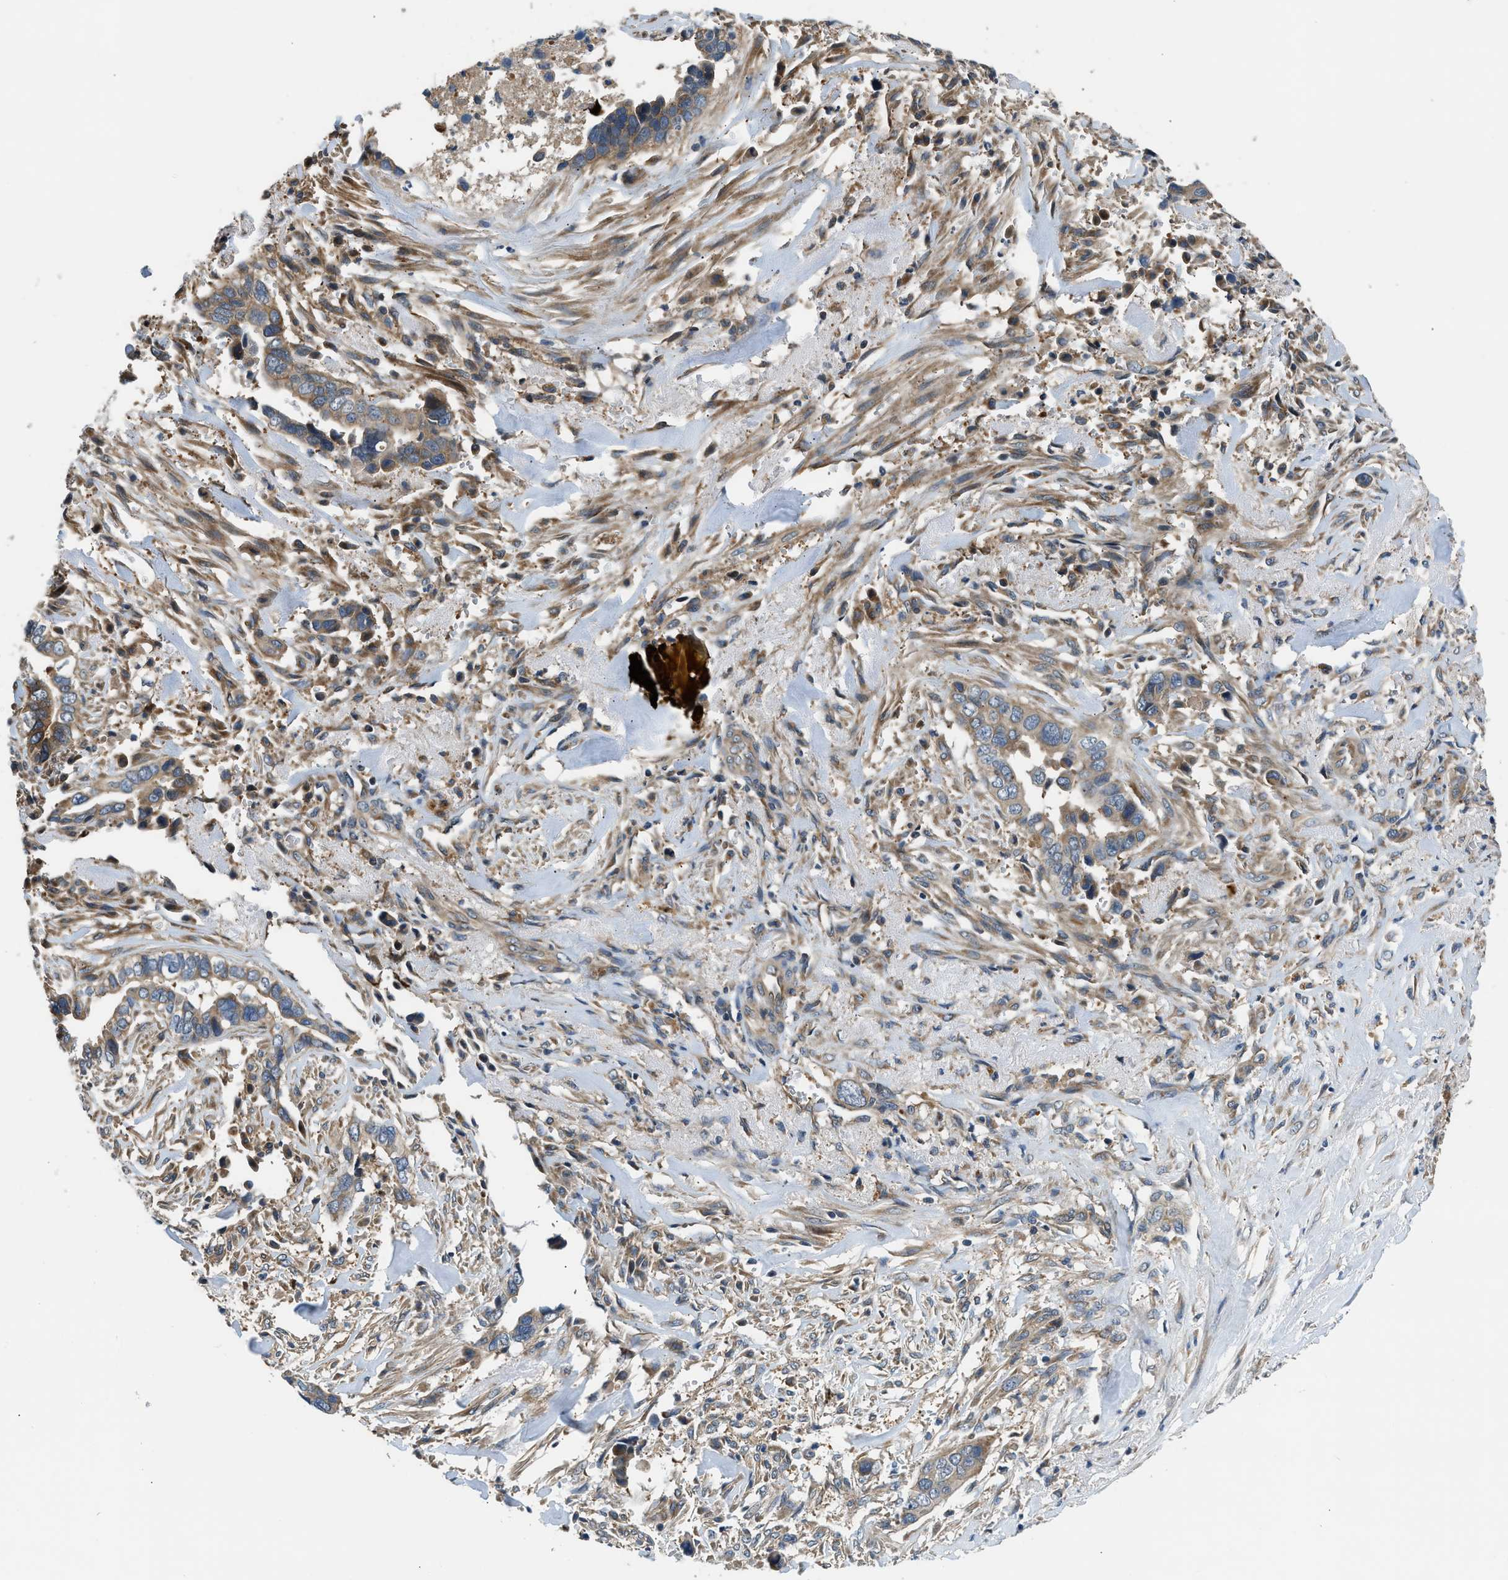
{"staining": {"intensity": "moderate", "quantity": ">75%", "location": "cytoplasmic/membranous"}, "tissue": "liver cancer", "cell_type": "Tumor cells", "image_type": "cancer", "snomed": [{"axis": "morphology", "description": "Cholangiocarcinoma"}, {"axis": "topography", "description": "Liver"}], "caption": "The micrograph demonstrates immunohistochemical staining of liver cancer (cholangiocarcinoma). There is moderate cytoplasmic/membranous positivity is present in about >75% of tumor cells.", "gene": "IL3RA", "patient": {"sex": "female", "age": 79}}